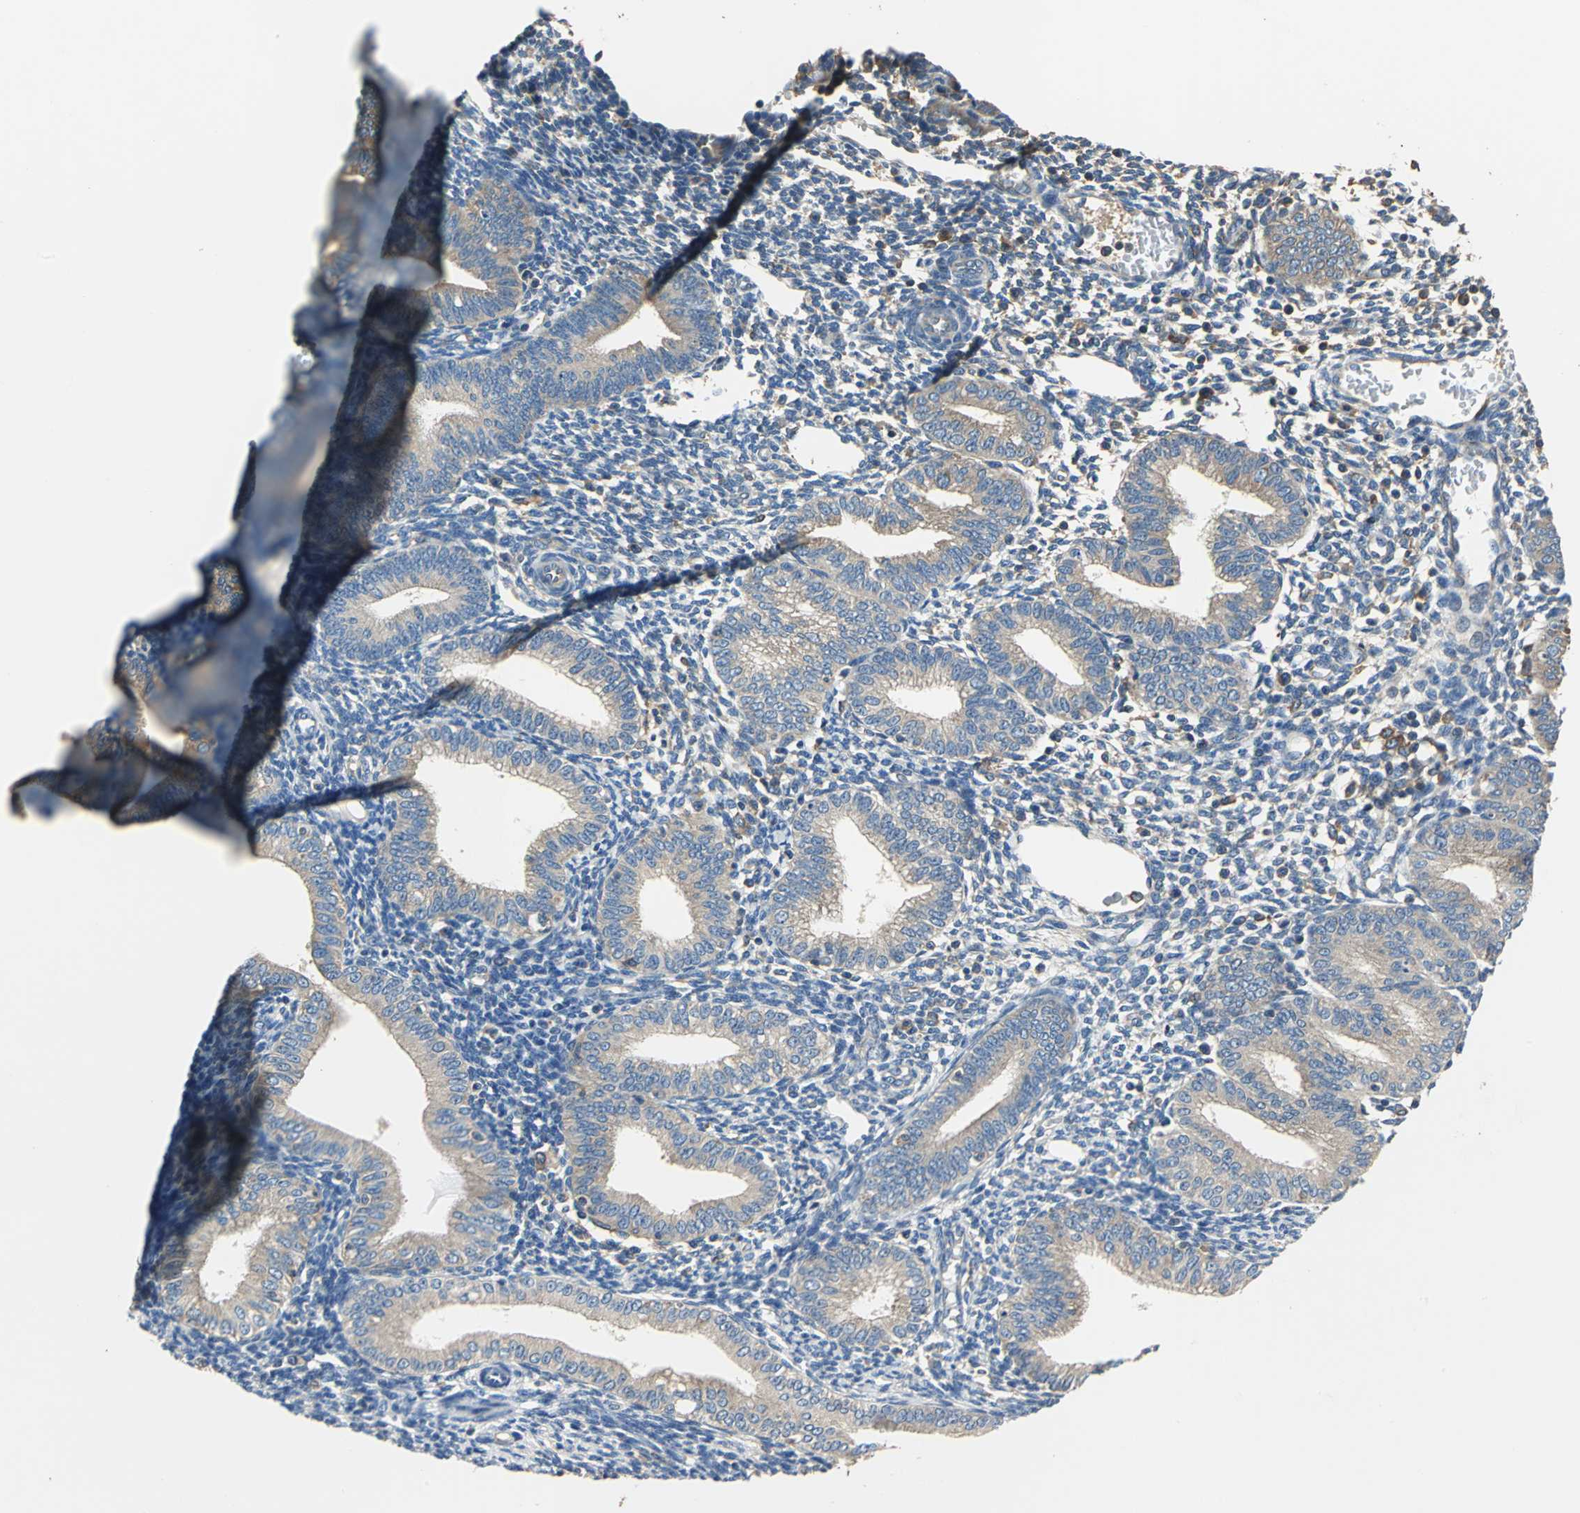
{"staining": {"intensity": "weak", "quantity": "25%-75%", "location": "cytoplasmic/membranous"}, "tissue": "endometrium", "cell_type": "Cells in endometrial stroma", "image_type": "normal", "snomed": [{"axis": "morphology", "description": "Normal tissue, NOS"}, {"axis": "topography", "description": "Endometrium"}], "caption": "A brown stain shows weak cytoplasmic/membranous positivity of a protein in cells in endometrial stroma of normal endometrium. (DAB IHC with brightfield microscopy, high magnification).", "gene": "DDX3X", "patient": {"sex": "female", "age": 61}}